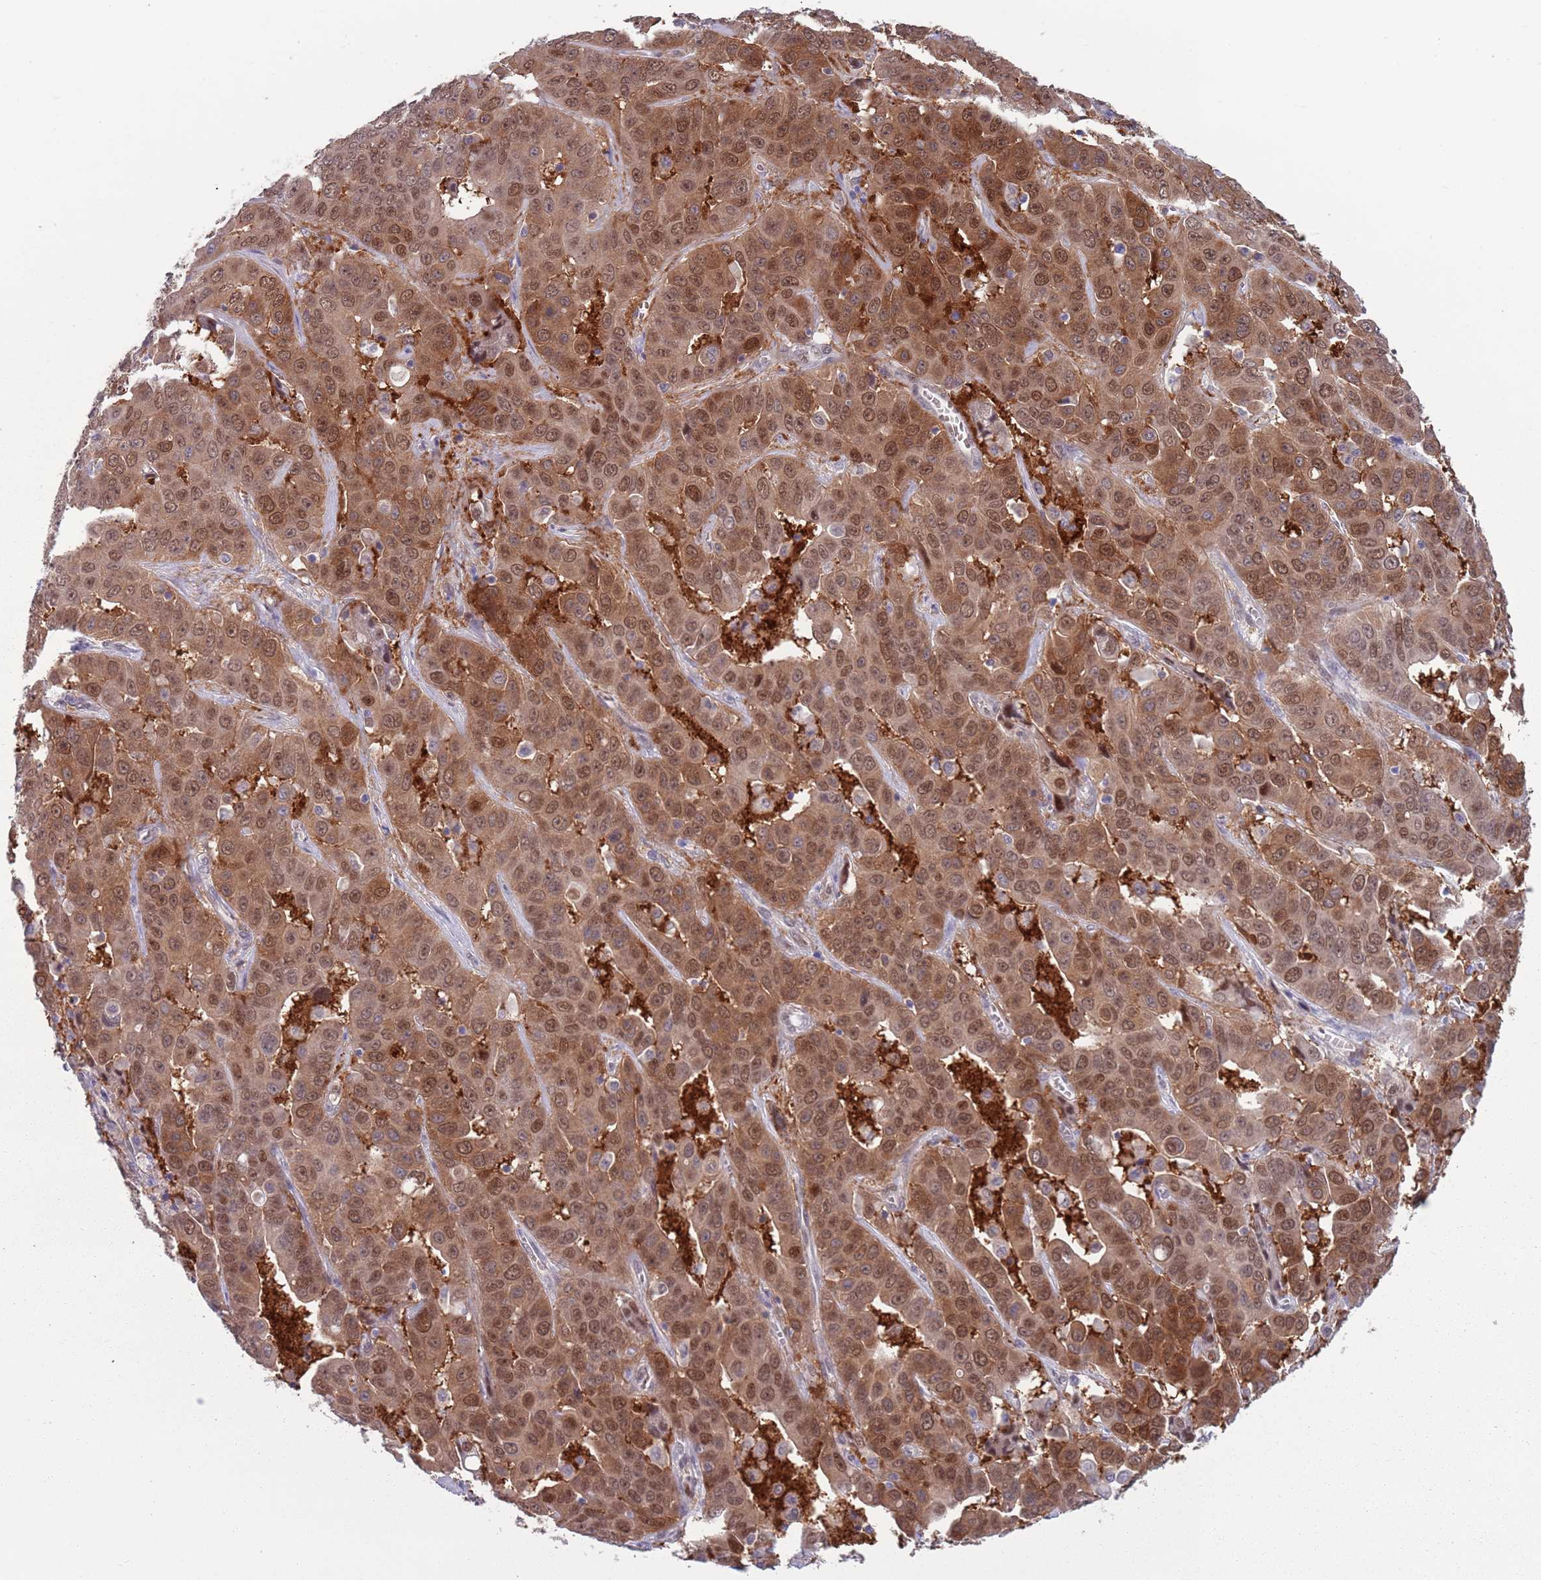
{"staining": {"intensity": "strong", "quantity": ">75%", "location": "cytoplasmic/membranous,nuclear"}, "tissue": "liver cancer", "cell_type": "Tumor cells", "image_type": "cancer", "snomed": [{"axis": "morphology", "description": "Cholangiocarcinoma"}, {"axis": "topography", "description": "Liver"}], "caption": "Tumor cells demonstrate high levels of strong cytoplasmic/membranous and nuclear staining in about >75% of cells in liver cholangiocarcinoma.", "gene": "CLNS1A", "patient": {"sex": "female", "age": 52}}